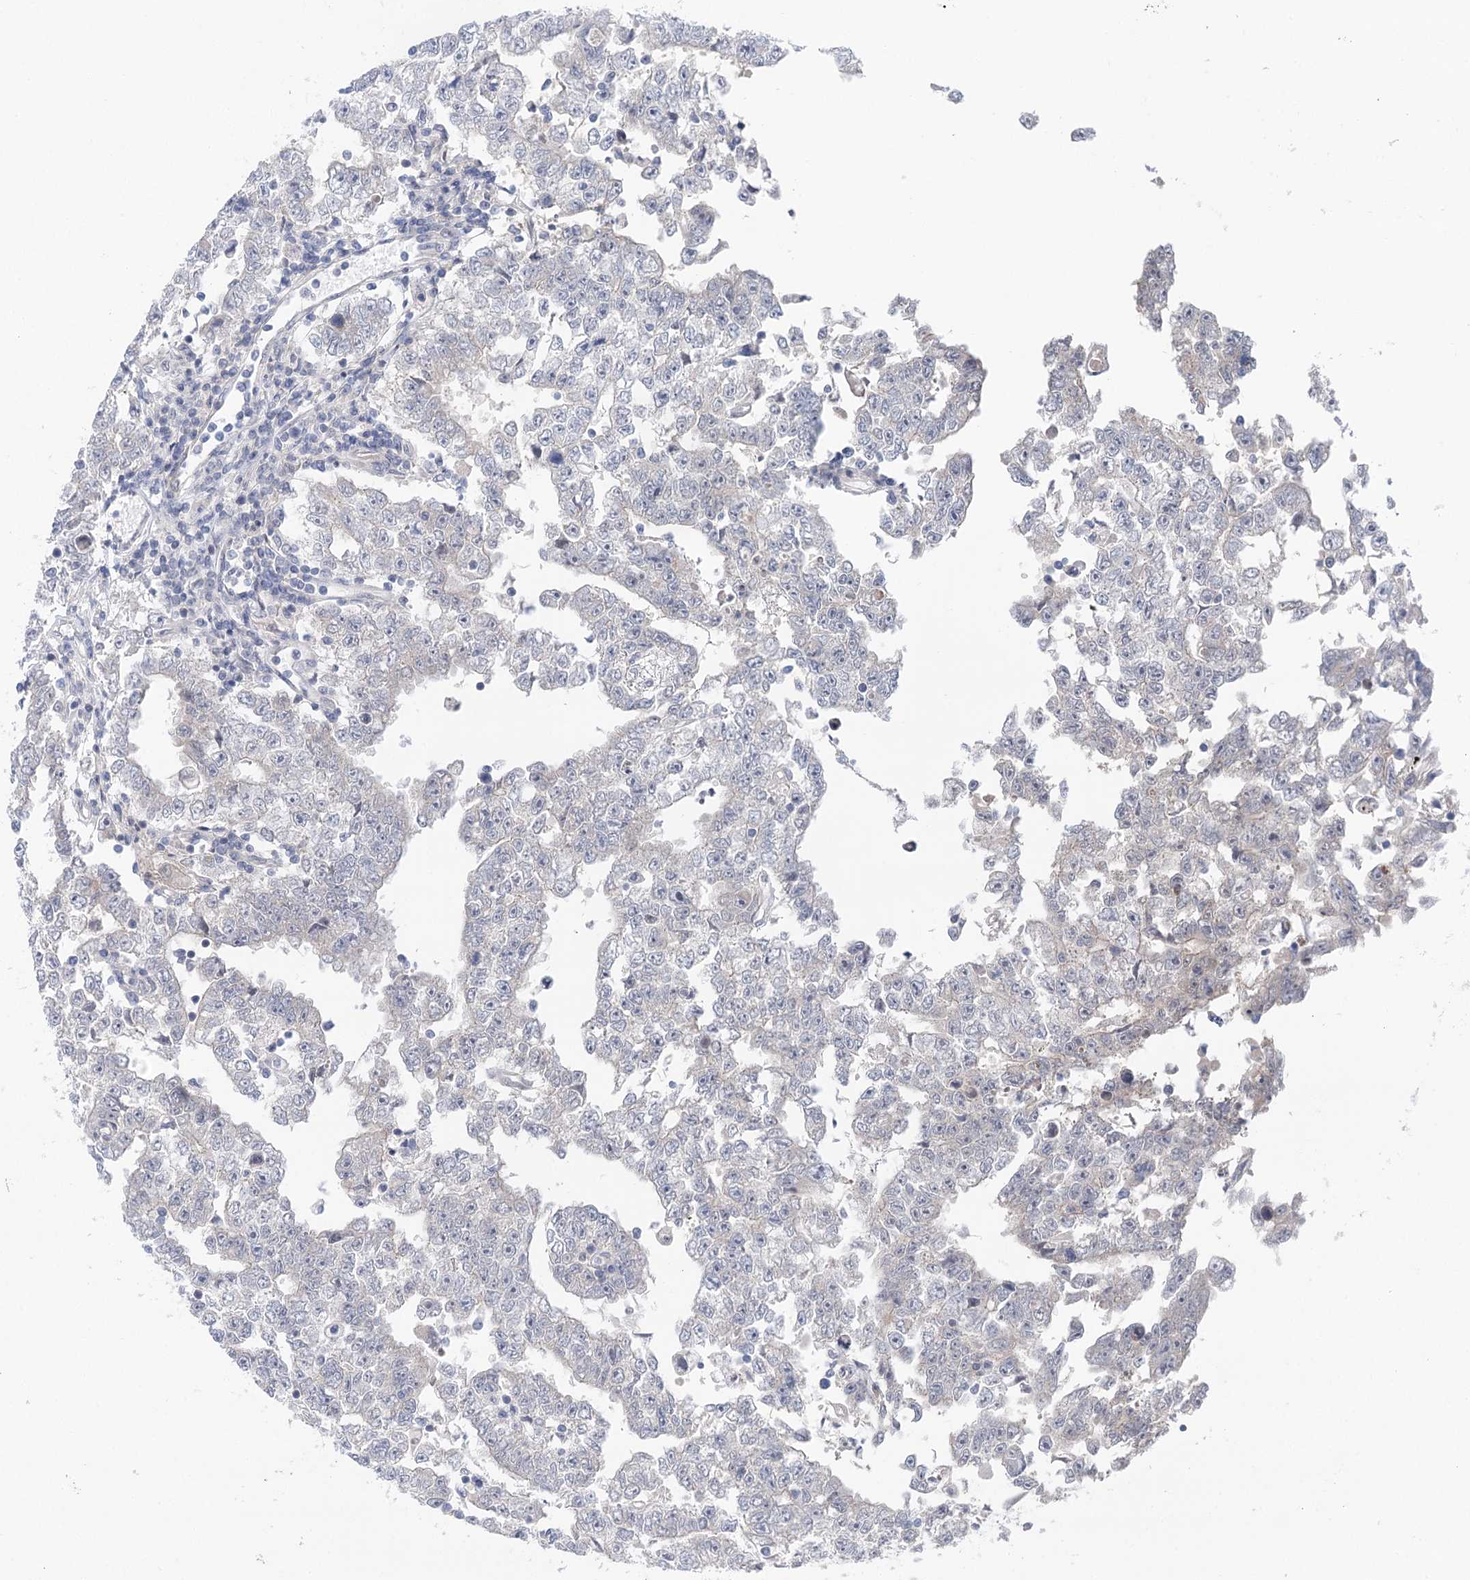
{"staining": {"intensity": "negative", "quantity": "none", "location": "none"}, "tissue": "testis cancer", "cell_type": "Tumor cells", "image_type": "cancer", "snomed": [{"axis": "morphology", "description": "Carcinoma, Embryonal, NOS"}, {"axis": "topography", "description": "Testis"}], "caption": "This is an immunohistochemistry (IHC) photomicrograph of human testis cancer. There is no staining in tumor cells.", "gene": "LALBA", "patient": {"sex": "male", "age": 25}}